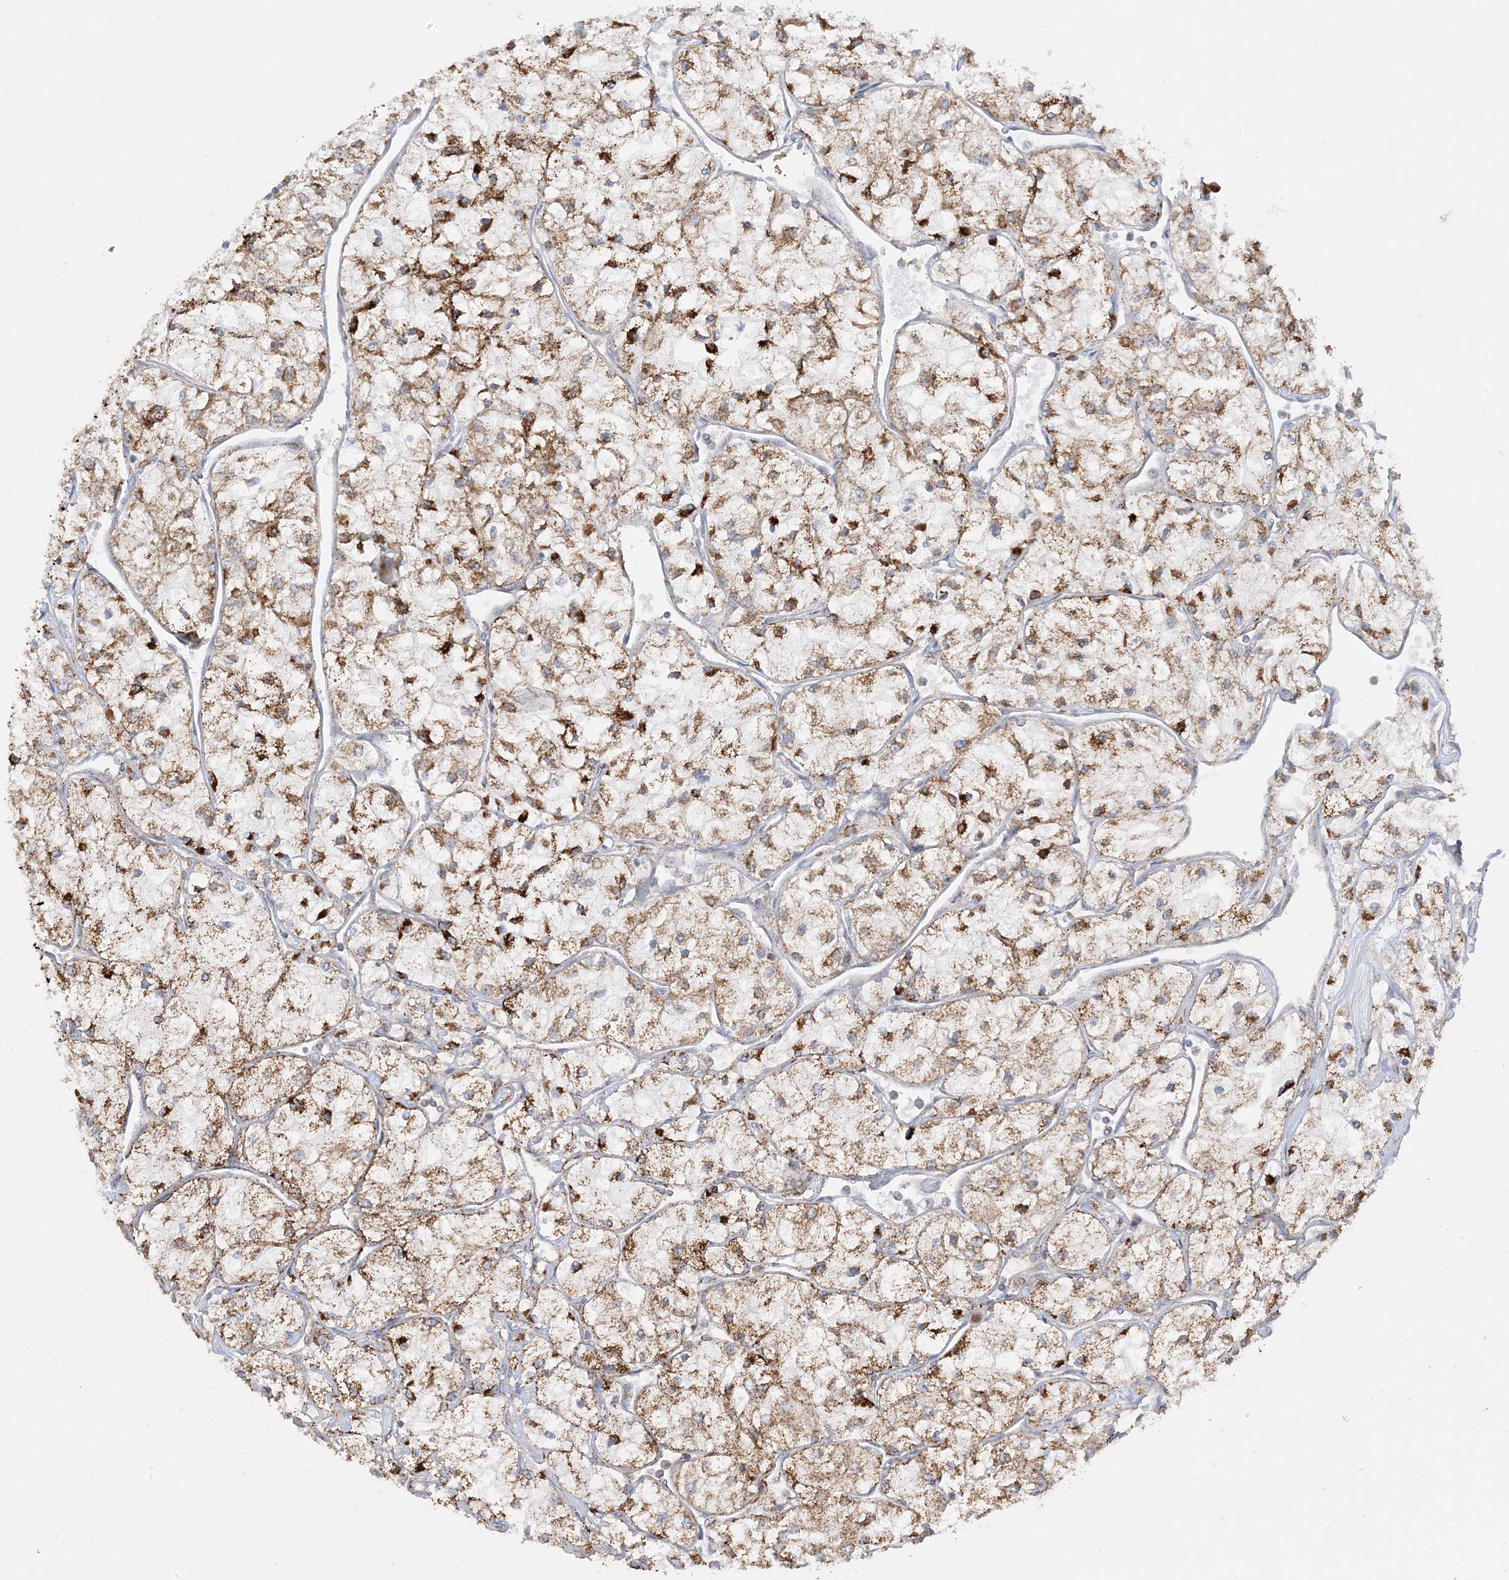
{"staining": {"intensity": "strong", "quantity": ">75%", "location": "cytoplasmic/membranous"}, "tissue": "renal cancer", "cell_type": "Tumor cells", "image_type": "cancer", "snomed": [{"axis": "morphology", "description": "Adenocarcinoma, NOS"}, {"axis": "topography", "description": "Kidney"}], "caption": "This image shows immunohistochemistry (IHC) staining of renal adenocarcinoma, with high strong cytoplasmic/membranous staining in about >75% of tumor cells.", "gene": "NDUFAF3", "patient": {"sex": "male", "age": 80}}